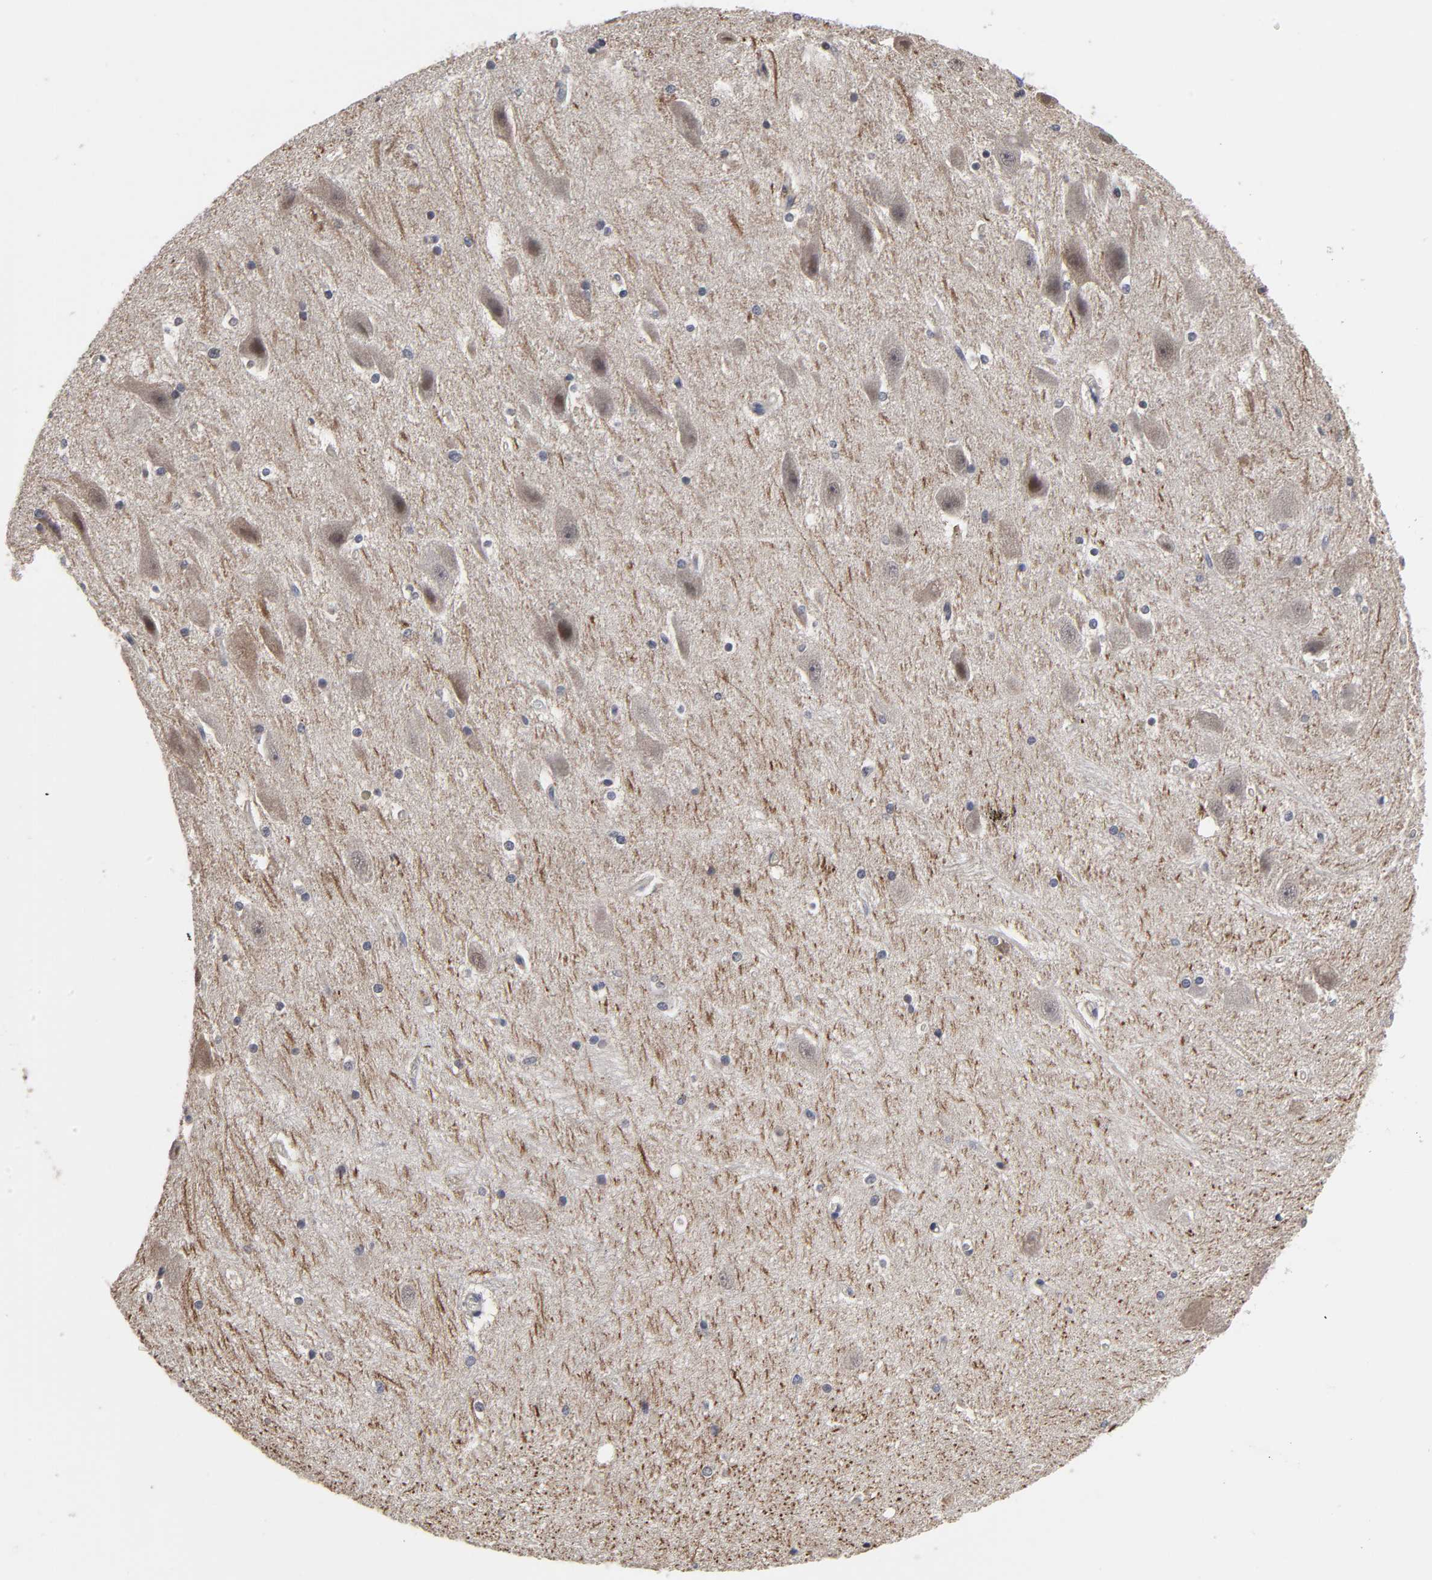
{"staining": {"intensity": "strong", "quantity": "<25%", "location": "nuclear"}, "tissue": "hippocampus", "cell_type": "Glial cells", "image_type": "normal", "snomed": [{"axis": "morphology", "description": "Normal tissue, NOS"}, {"axis": "topography", "description": "Hippocampus"}], "caption": "Immunohistochemistry (IHC) staining of unremarkable hippocampus, which shows medium levels of strong nuclear expression in approximately <25% of glial cells indicating strong nuclear protein staining. The staining was performed using DAB (3,3'-diaminobenzidine) (brown) for protein detection and nuclei were counterstained in hematoxylin (blue).", "gene": "HNF4A", "patient": {"sex": "female", "age": 19}}